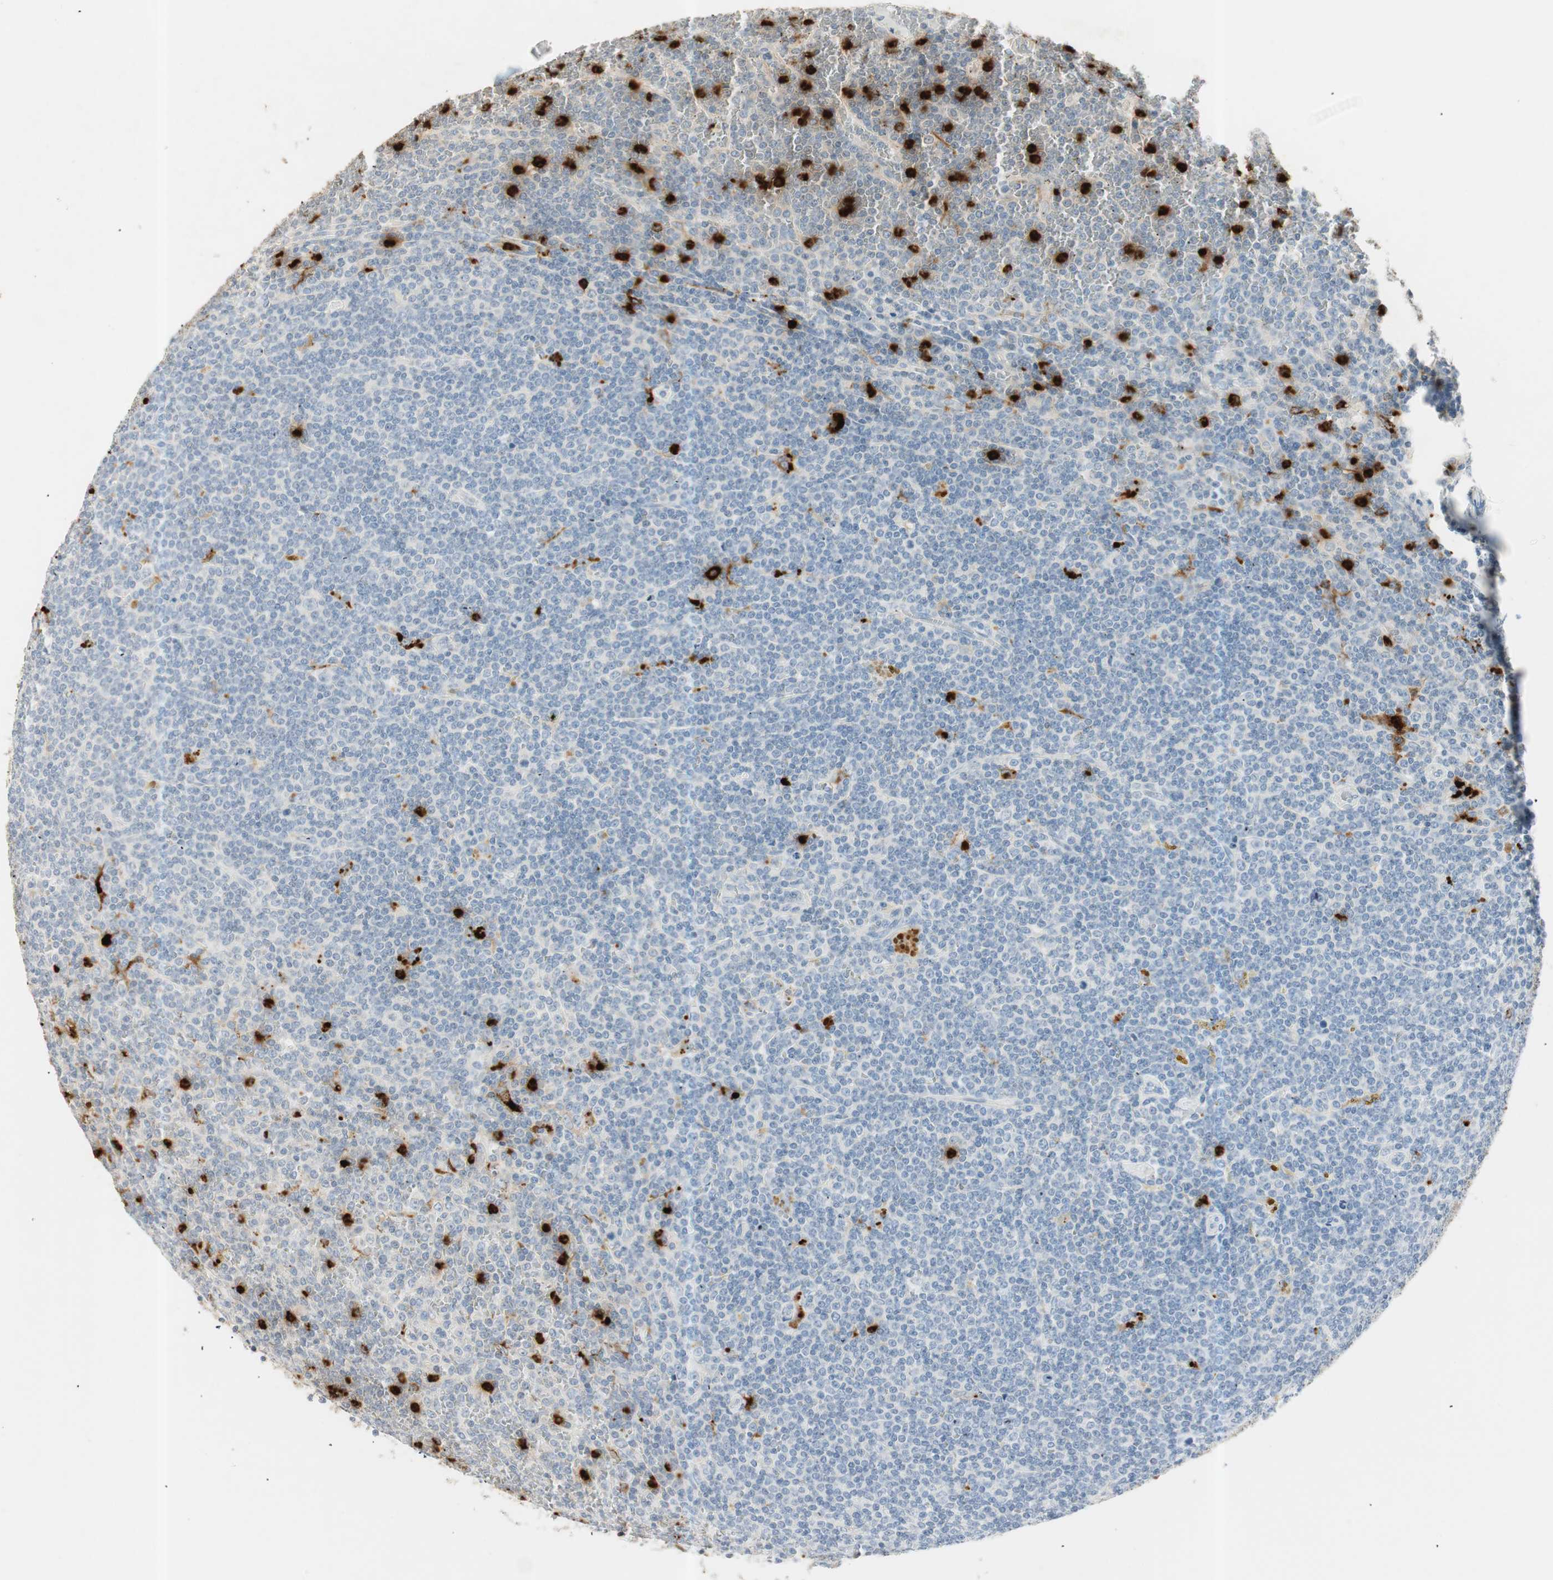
{"staining": {"intensity": "negative", "quantity": "none", "location": "none"}, "tissue": "lymphoma", "cell_type": "Tumor cells", "image_type": "cancer", "snomed": [{"axis": "morphology", "description": "Malignant lymphoma, non-Hodgkin's type, Low grade"}, {"axis": "topography", "description": "Spleen"}], "caption": "Immunohistochemistry of human low-grade malignant lymphoma, non-Hodgkin's type displays no positivity in tumor cells.", "gene": "PRTN3", "patient": {"sex": "female", "age": 19}}